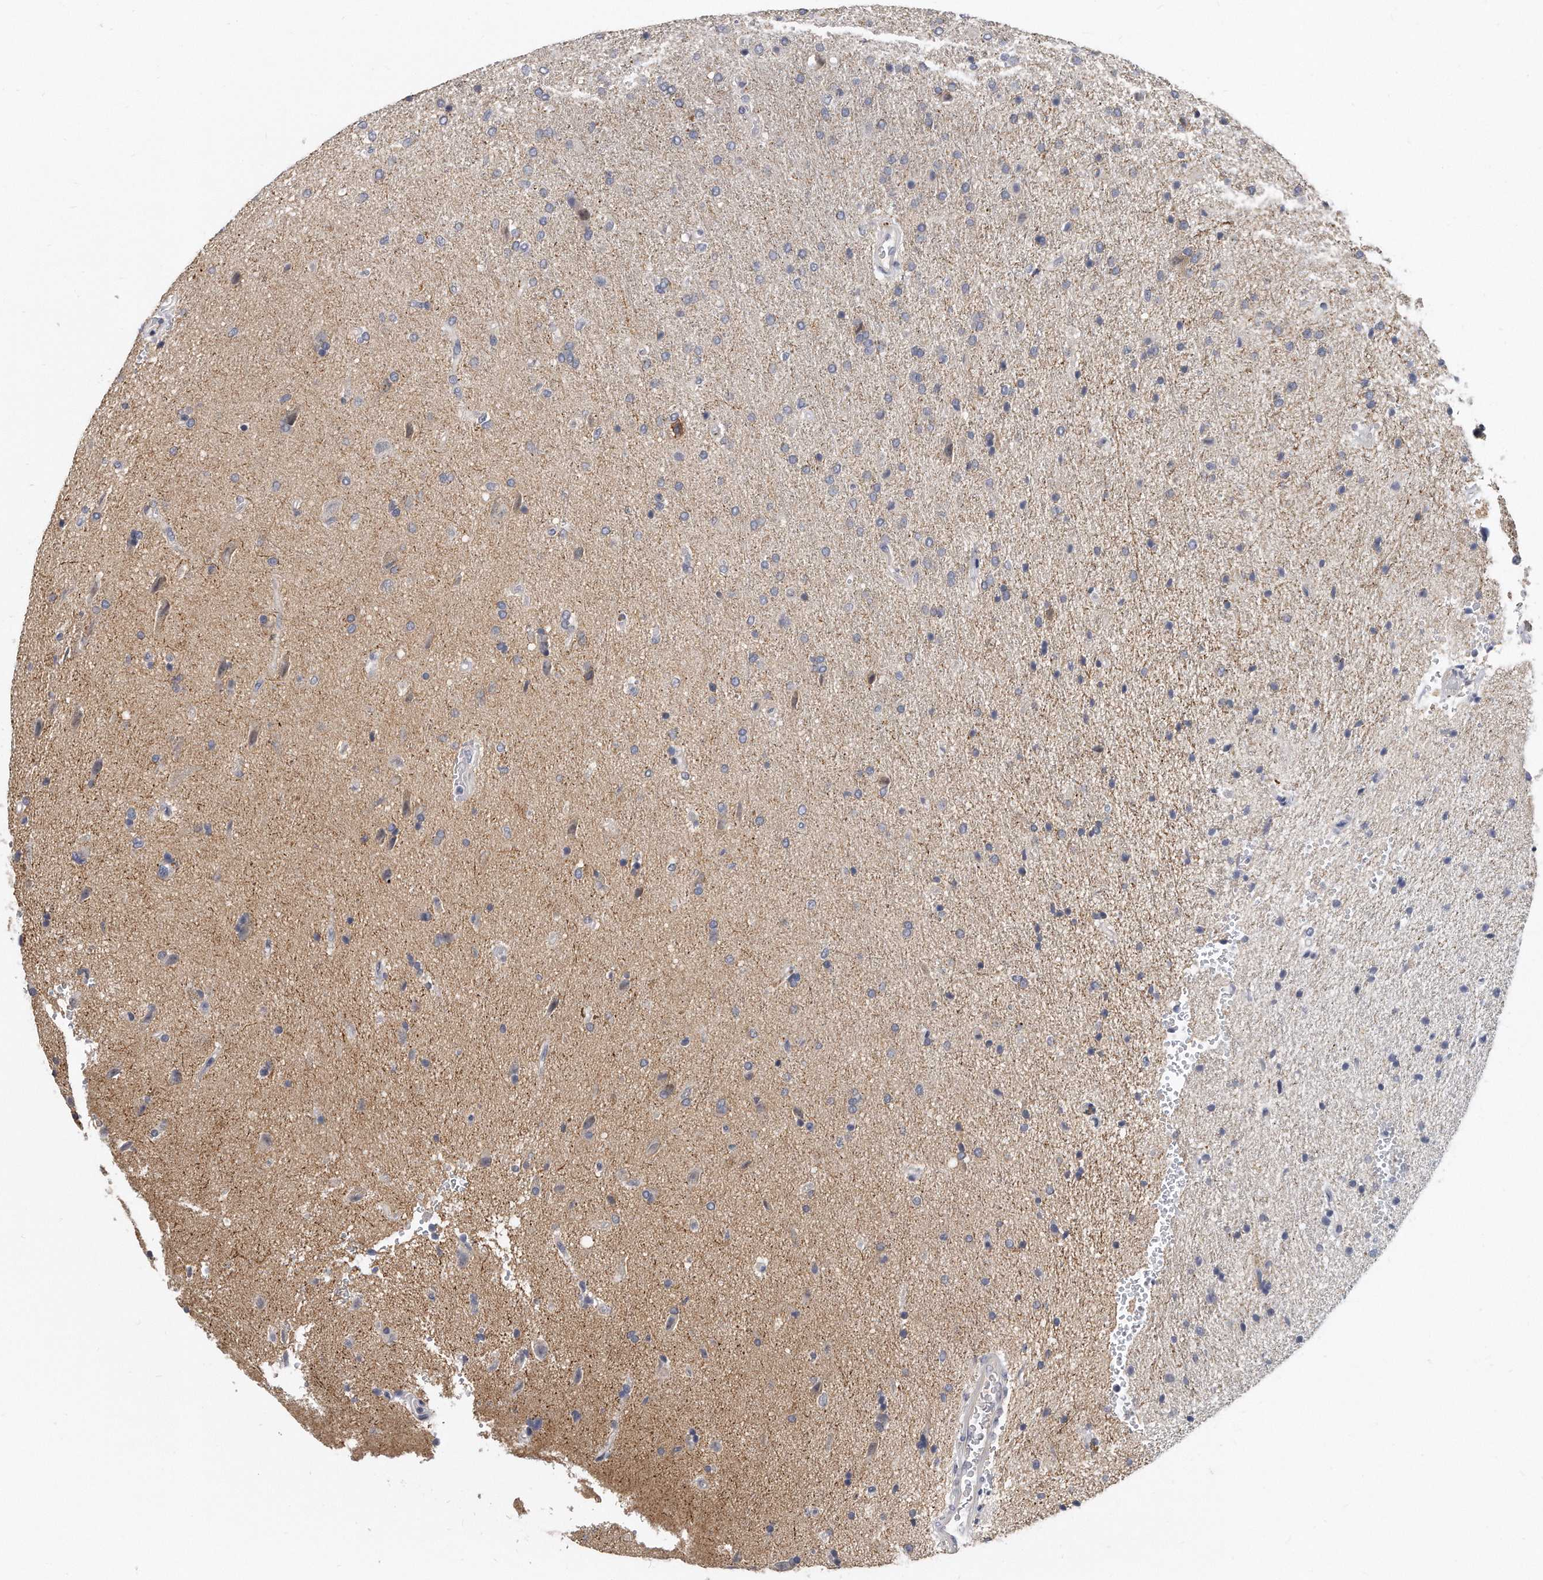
{"staining": {"intensity": "negative", "quantity": "none", "location": "none"}, "tissue": "glioma", "cell_type": "Tumor cells", "image_type": "cancer", "snomed": [{"axis": "morphology", "description": "Glioma, malignant, High grade"}, {"axis": "topography", "description": "Brain"}], "caption": "Human malignant high-grade glioma stained for a protein using IHC demonstrates no staining in tumor cells.", "gene": "KLHL7", "patient": {"sex": "male", "age": 72}}